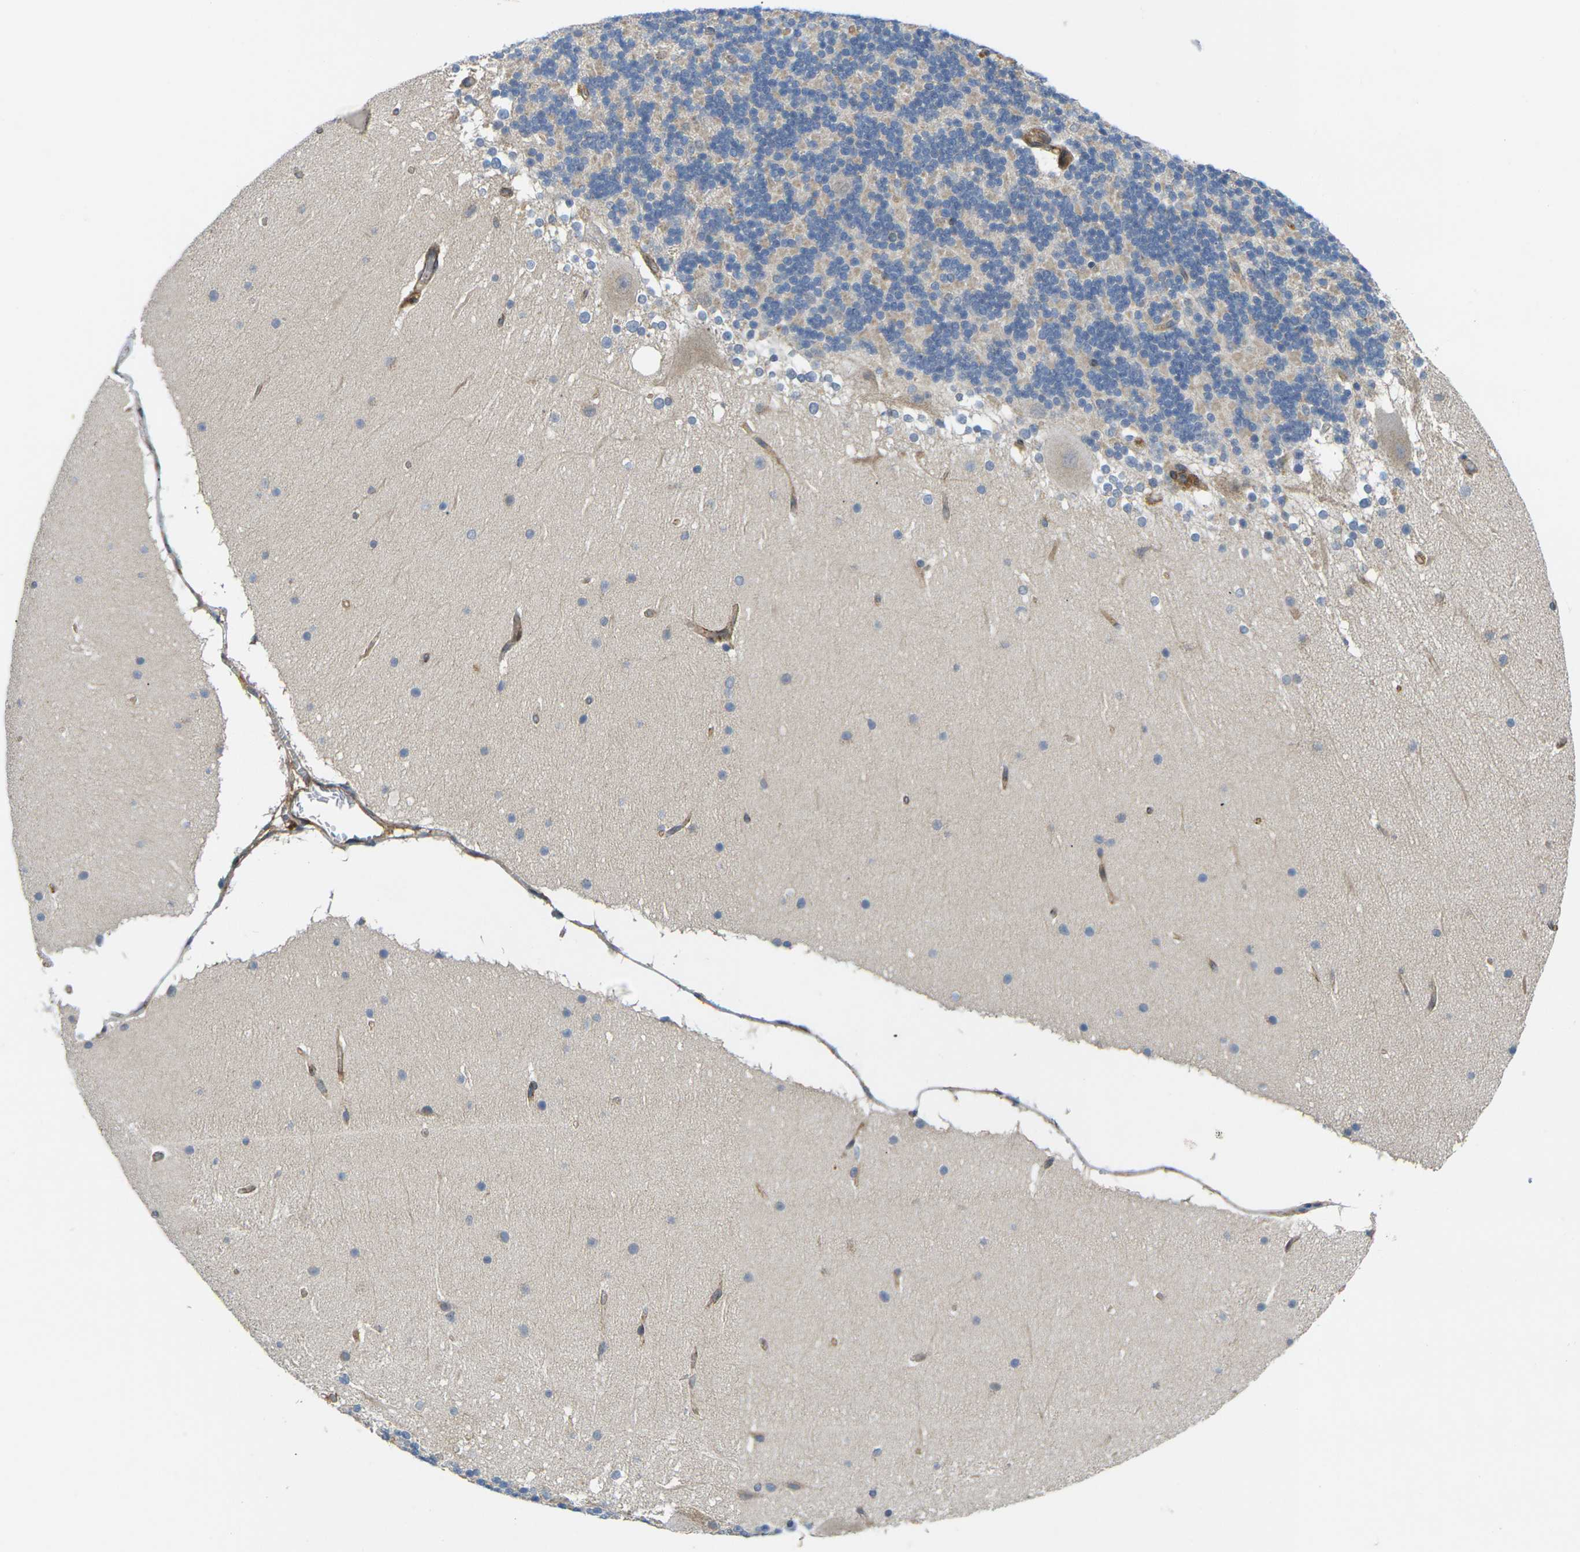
{"staining": {"intensity": "negative", "quantity": "none", "location": "none"}, "tissue": "cerebellum", "cell_type": "Cells in granular layer", "image_type": "normal", "snomed": [{"axis": "morphology", "description": "Normal tissue, NOS"}, {"axis": "topography", "description": "Cerebellum"}], "caption": "DAB (3,3'-diaminobenzidine) immunohistochemical staining of unremarkable cerebellum displays no significant staining in cells in granular layer.", "gene": "ECE1", "patient": {"sex": "female", "age": 19}}